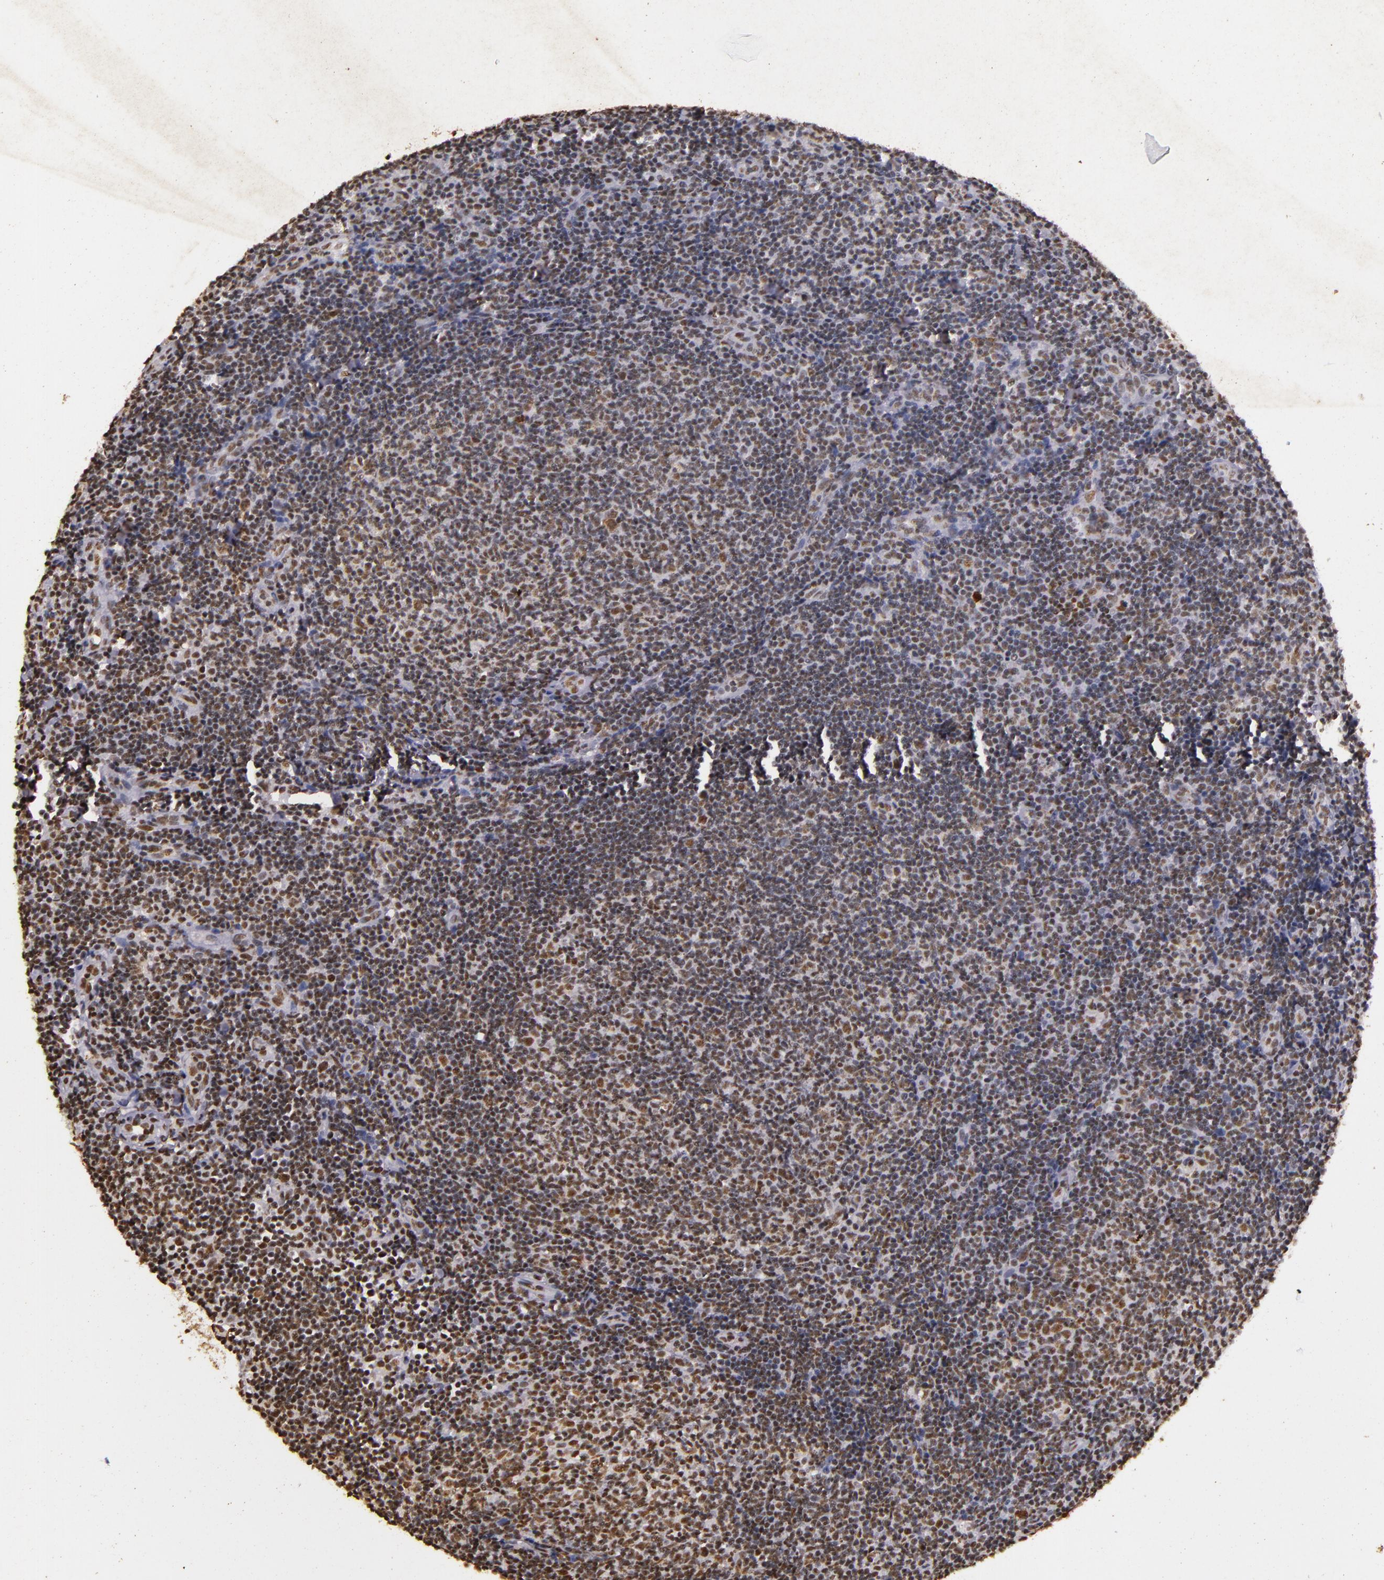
{"staining": {"intensity": "weak", "quantity": "25%-75%", "location": "nuclear"}, "tissue": "lymphoma", "cell_type": "Tumor cells", "image_type": "cancer", "snomed": [{"axis": "morphology", "description": "Malignant lymphoma, non-Hodgkin's type, Low grade"}, {"axis": "topography", "description": "Lymph node"}], "caption": "This photomicrograph demonstrates immunohistochemistry staining of human lymphoma, with low weak nuclear positivity in approximately 25%-75% of tumor cells.", "gene": "CBX3", "patient": {"sex": "male", "age": 49}}